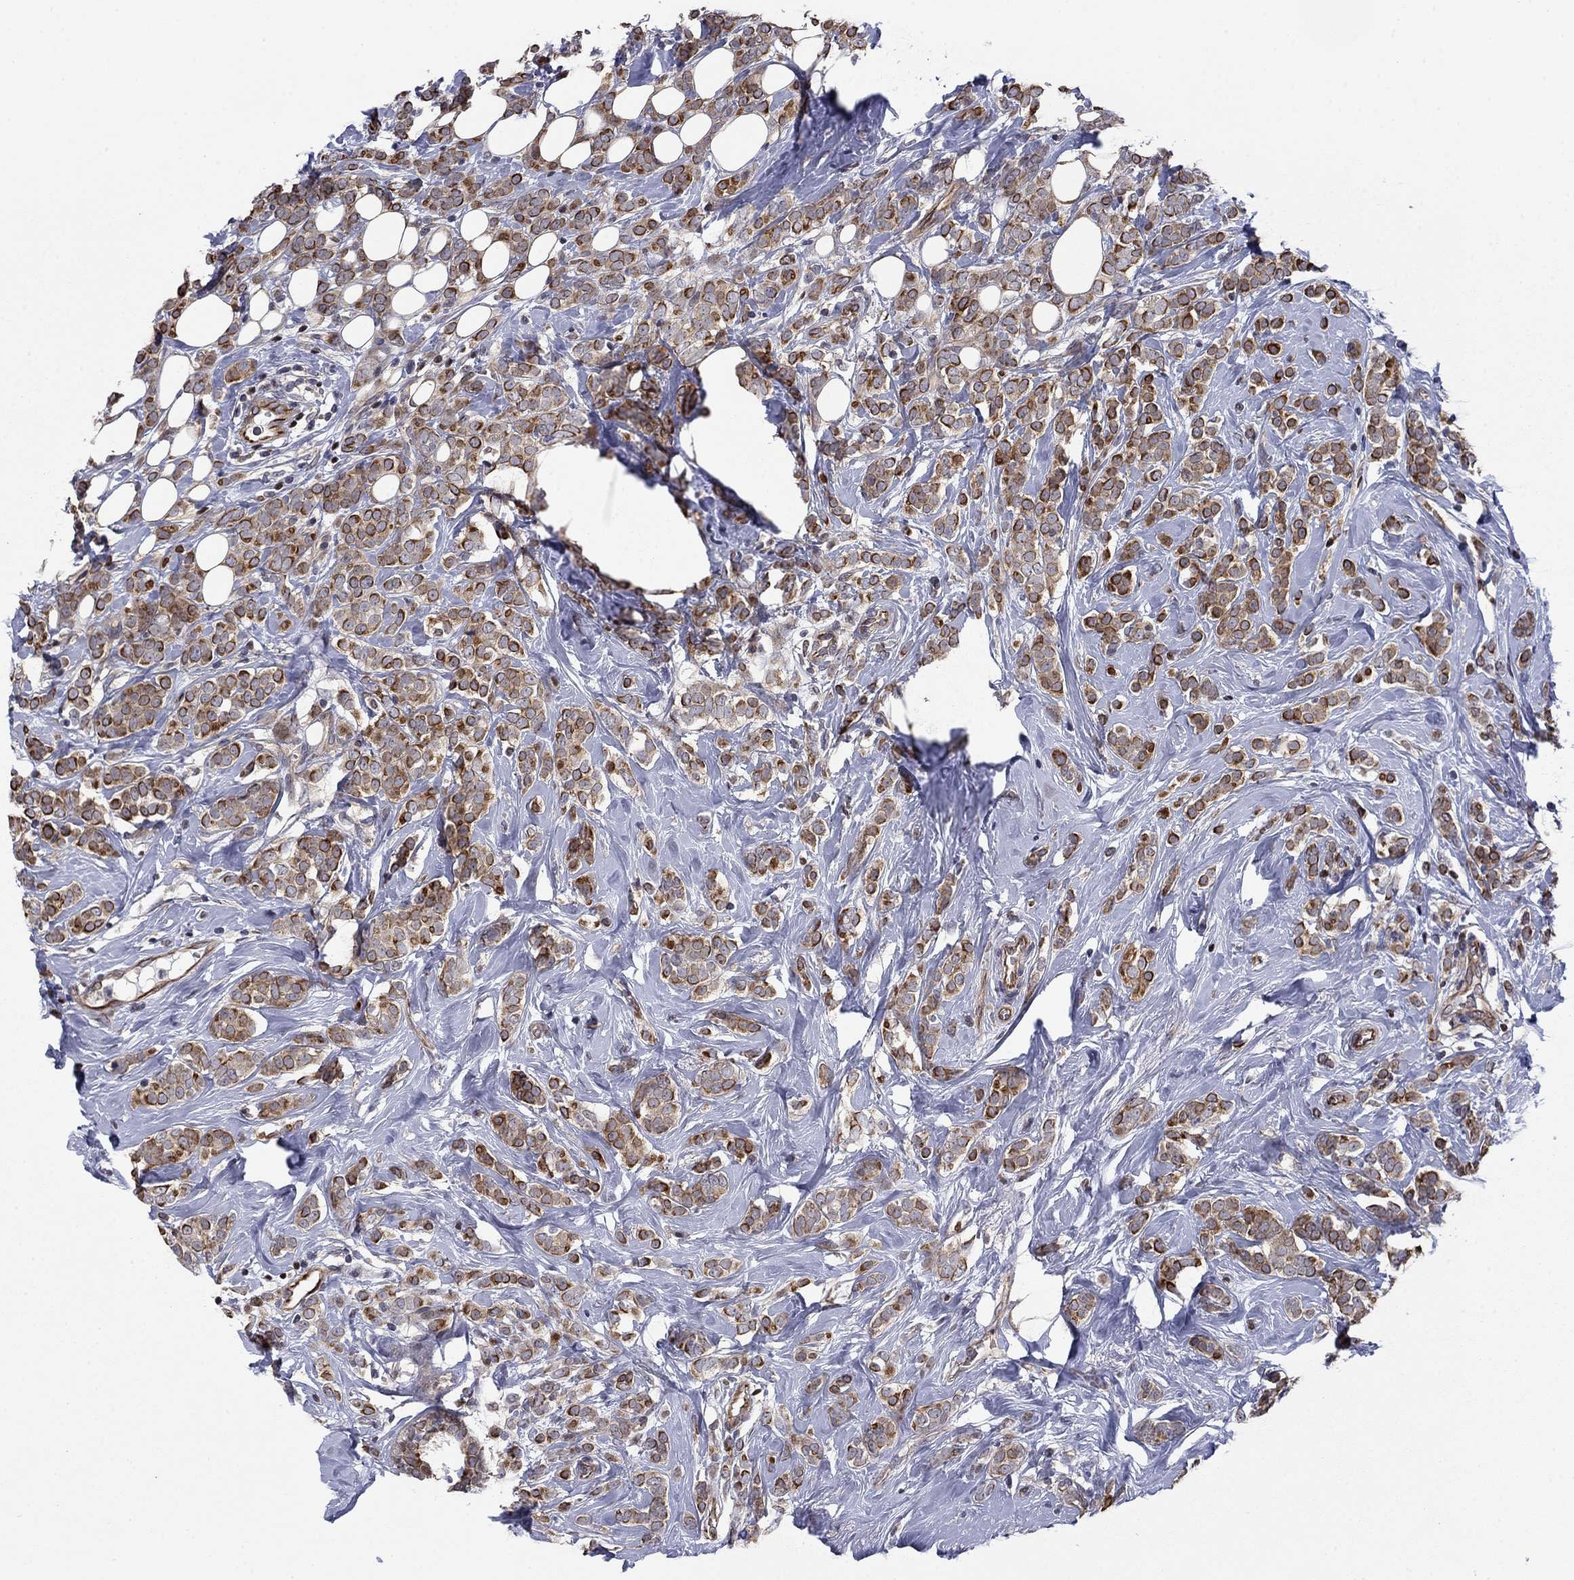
{"staining": {"intensity": "strong", "quantity": "25%-75%", "location": "cytoplasmic/membranous"}, "tissue": "breast cancer", "cell_type": "Tumor cells", "image_type": "cancer", "snomed": [{"axis": "morphology", "description": "Lobular carcinoma"}, {"axis": "topography", "description": "Breast"}], "caption": "Protein positivity by immunohistochemistry (IHC) shows strong cytoplasmic/membranous expression in approximately 25%-75% of tumor cells in breast cancer (lobular carcinoma). The protein is stained brown, and the nuclei are stained in blue (DAB IHC with brightfield microscopy, high magnification).", "gene": "BCL11A", "patient": {"sex": "female", "age": 49}}